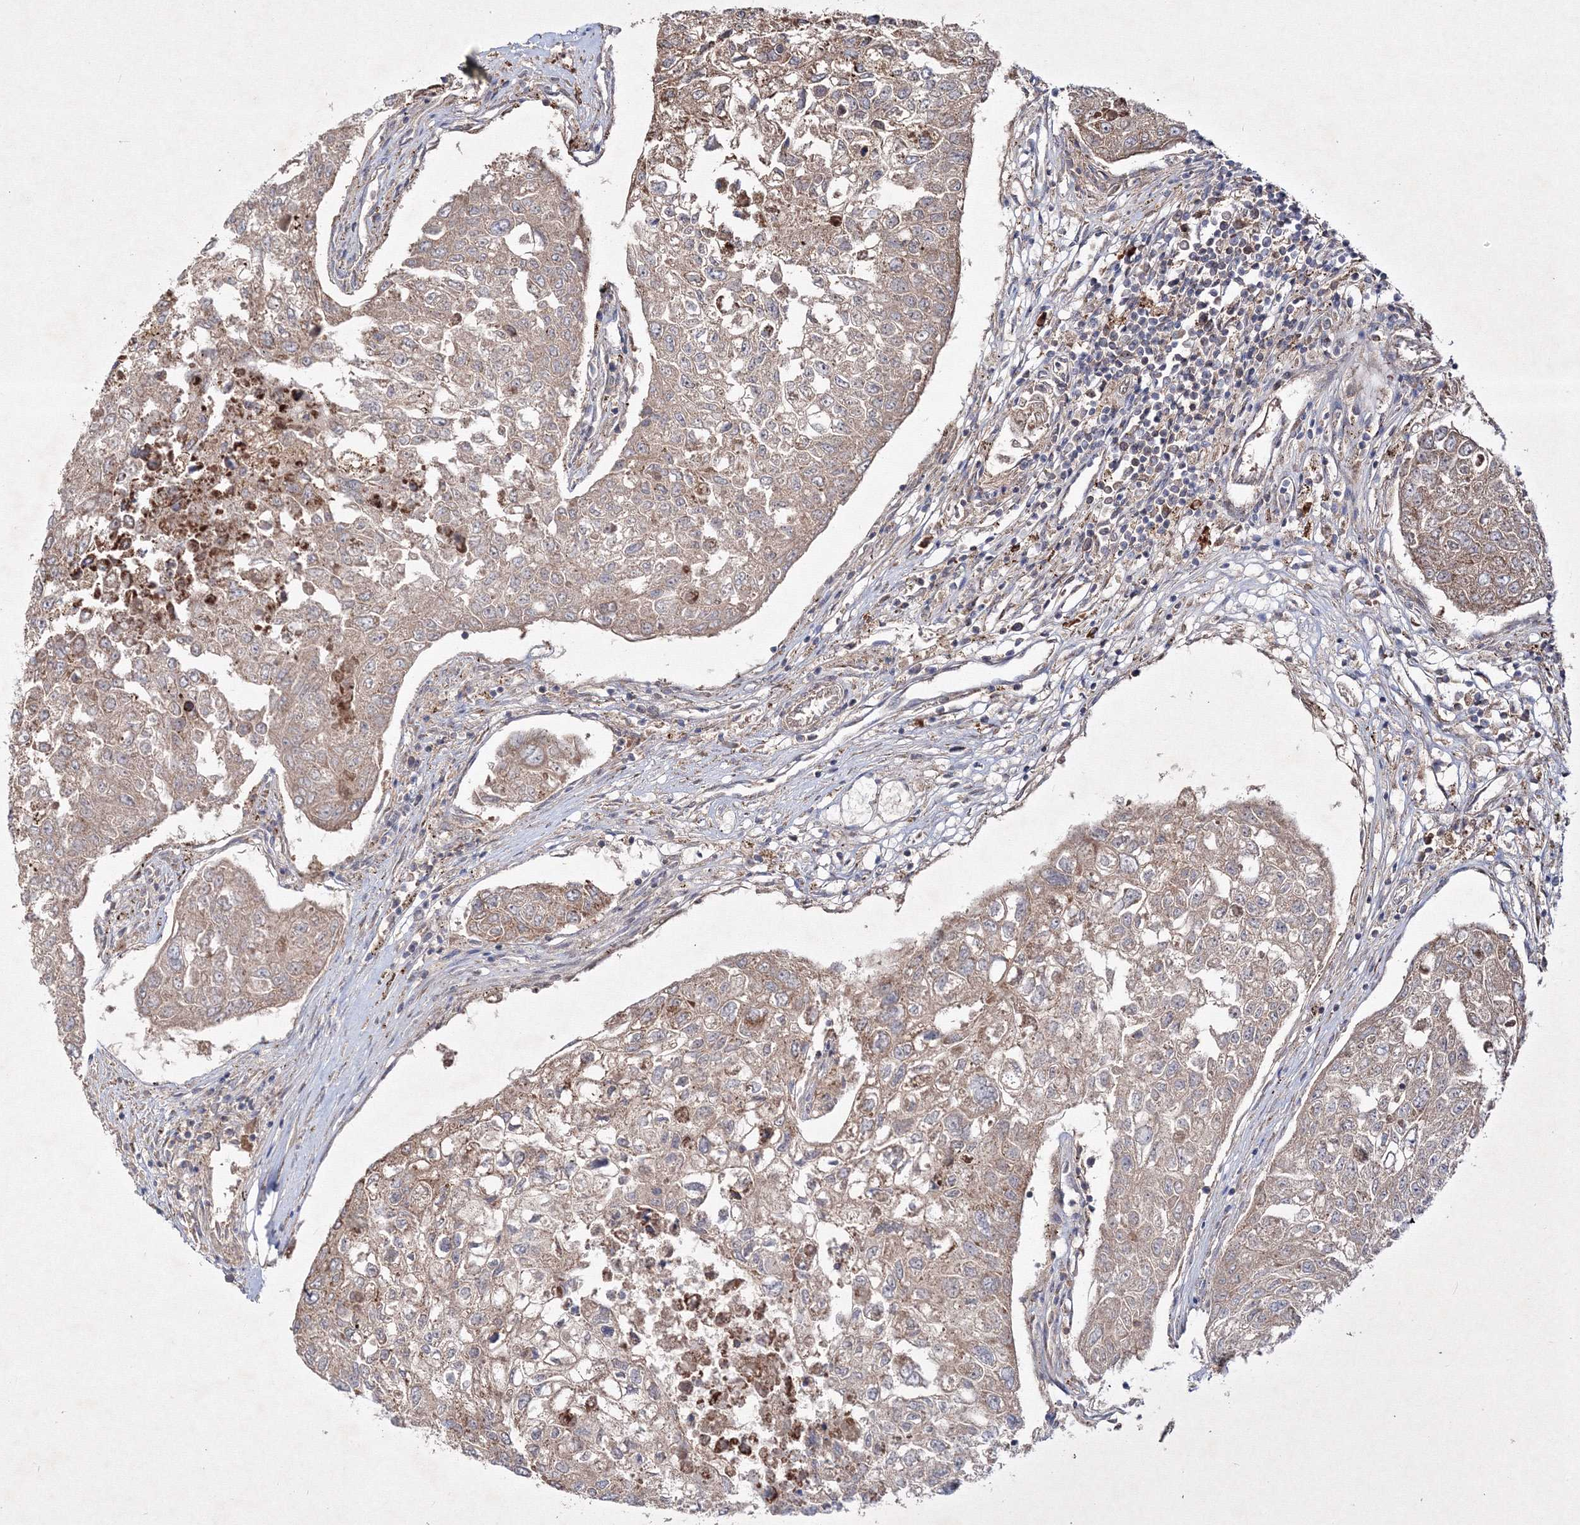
{"staining": {"intensity": "moderate", "quantity": "25%-75%", "location": "cytoplasmic/membranous"}, "tissue": "urothelial cancer", "cell_type": "Tumor cells", "image_type": "cancer", "snomed": [{"axis": "morphology", "description": "Urothelial carcinoma, High grade"}, {"axis": "topography", "description": "Lymph node"}, {"axis": "topography", "description": "Urinary bladder"}], "caption": "Brown immunohistochemical staining in human urothelial carcinoma (high-grade) displays moderate cytoplasmic/membranous positivity in about 25%-75% of tumor cells. The protein of interest is stained brown, and the nuclei are stained in blue (DAB IHC with brightfield microscopy, high magnification).", "gene": "PEX13", "patient": {"sex": "male", "age": 51}}